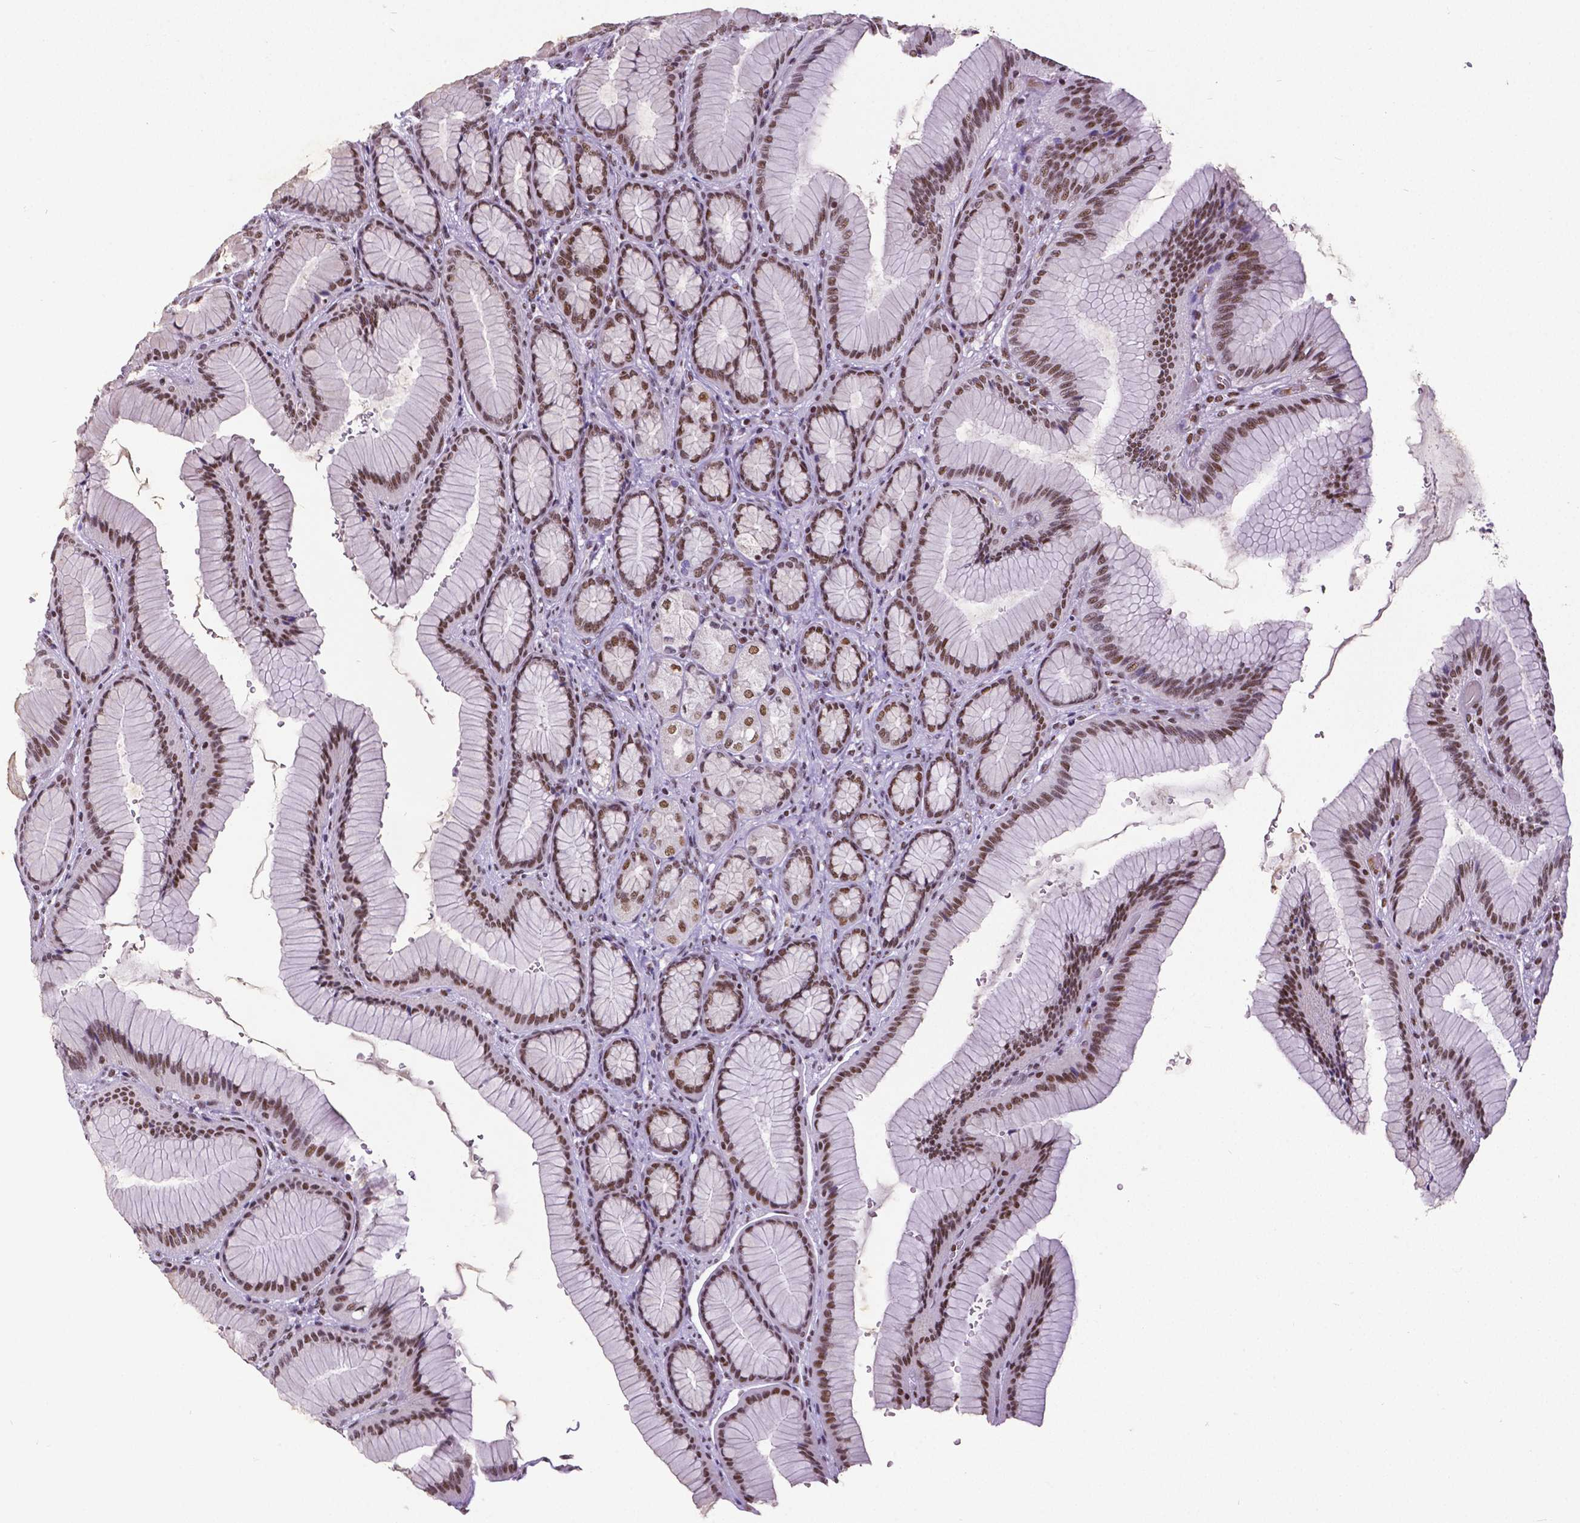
{"staining": {"intensity": "moderate", "quantity": "25%-75%", "location": "nuclear"}, "tissue": "stomach", "cell_type": "Glandular cells", "image_type": "normal", "snomed": [{"axis": "morphology", "description": "Normal tissue, NOS"}, {"axis": "morphology", "description": "Adenocarcinoma, NOS"}, {"axis": "morphology", "description": "Adenocarcinoma, High grade"}, {"axis": "topography", "description": "Stomach, upper"}, {"axis": "topography", "description": "Stomach"}], "caption": "Moderate nuclear expression is identified in approximately 25%-75% of glandular cells in benign stomach.", "gene": "REST", "patient": {"sex": "female", "age": 65}}